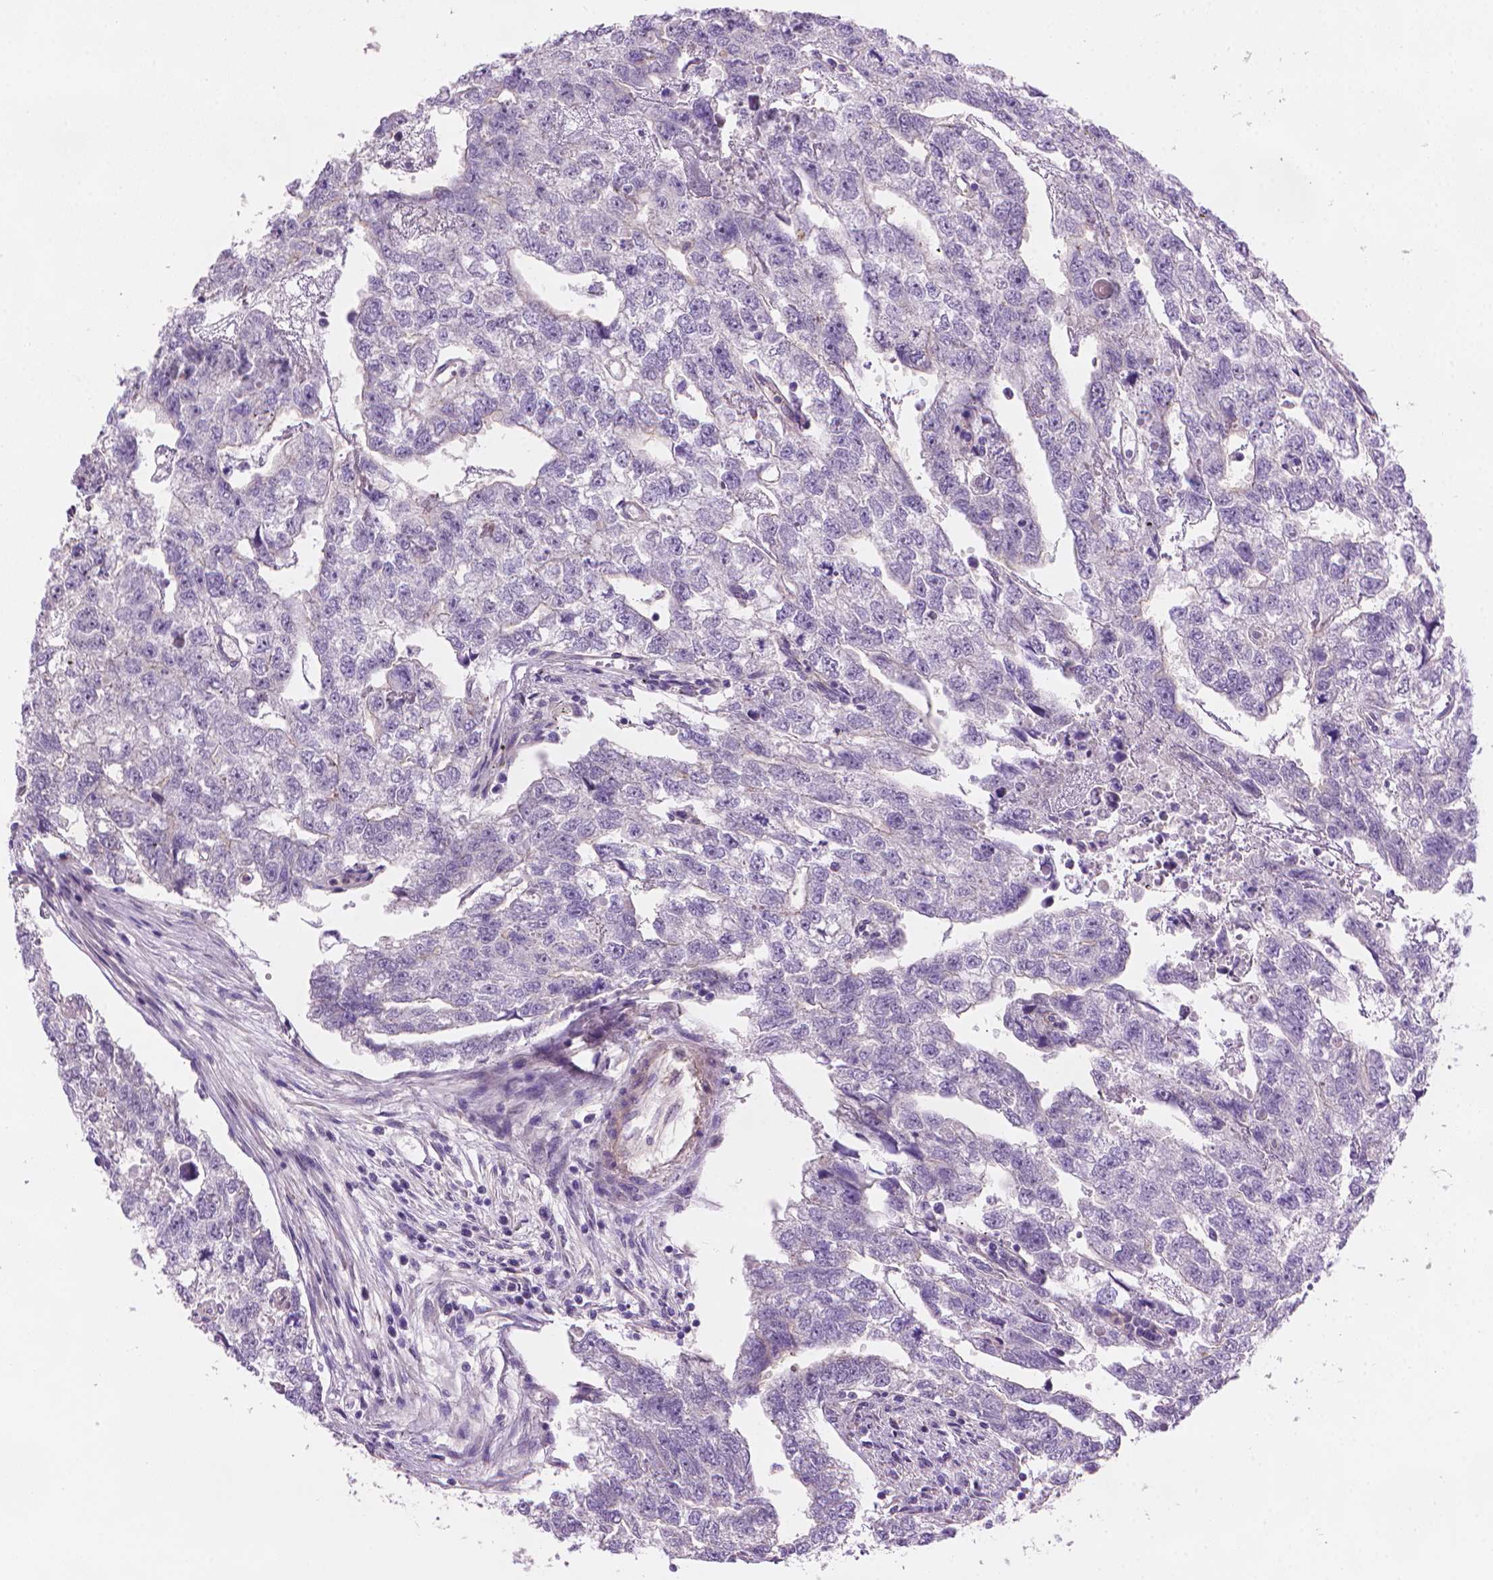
{"staining": {"intensity": "negative", "quantity": "none", "location": "none"}, "tissue": "testis cancer", "cell_type": "Tumor cells", "image_type": "cancer", "snomed": [{"axis": "morphology", "description": "Carcinoma, Embryonal, NOS"}, {"axis": "morphology", "description": "Teratoma, malignant, NOS"}, {"axis": "topography", "description": "Testis"}], "caption": "A micrograph of testis malignant teratoma stained for a protein displays no brown staining in tumor cells.", "gene": "AMMECR1", "patient": {"sex": "male", "age": 44}}